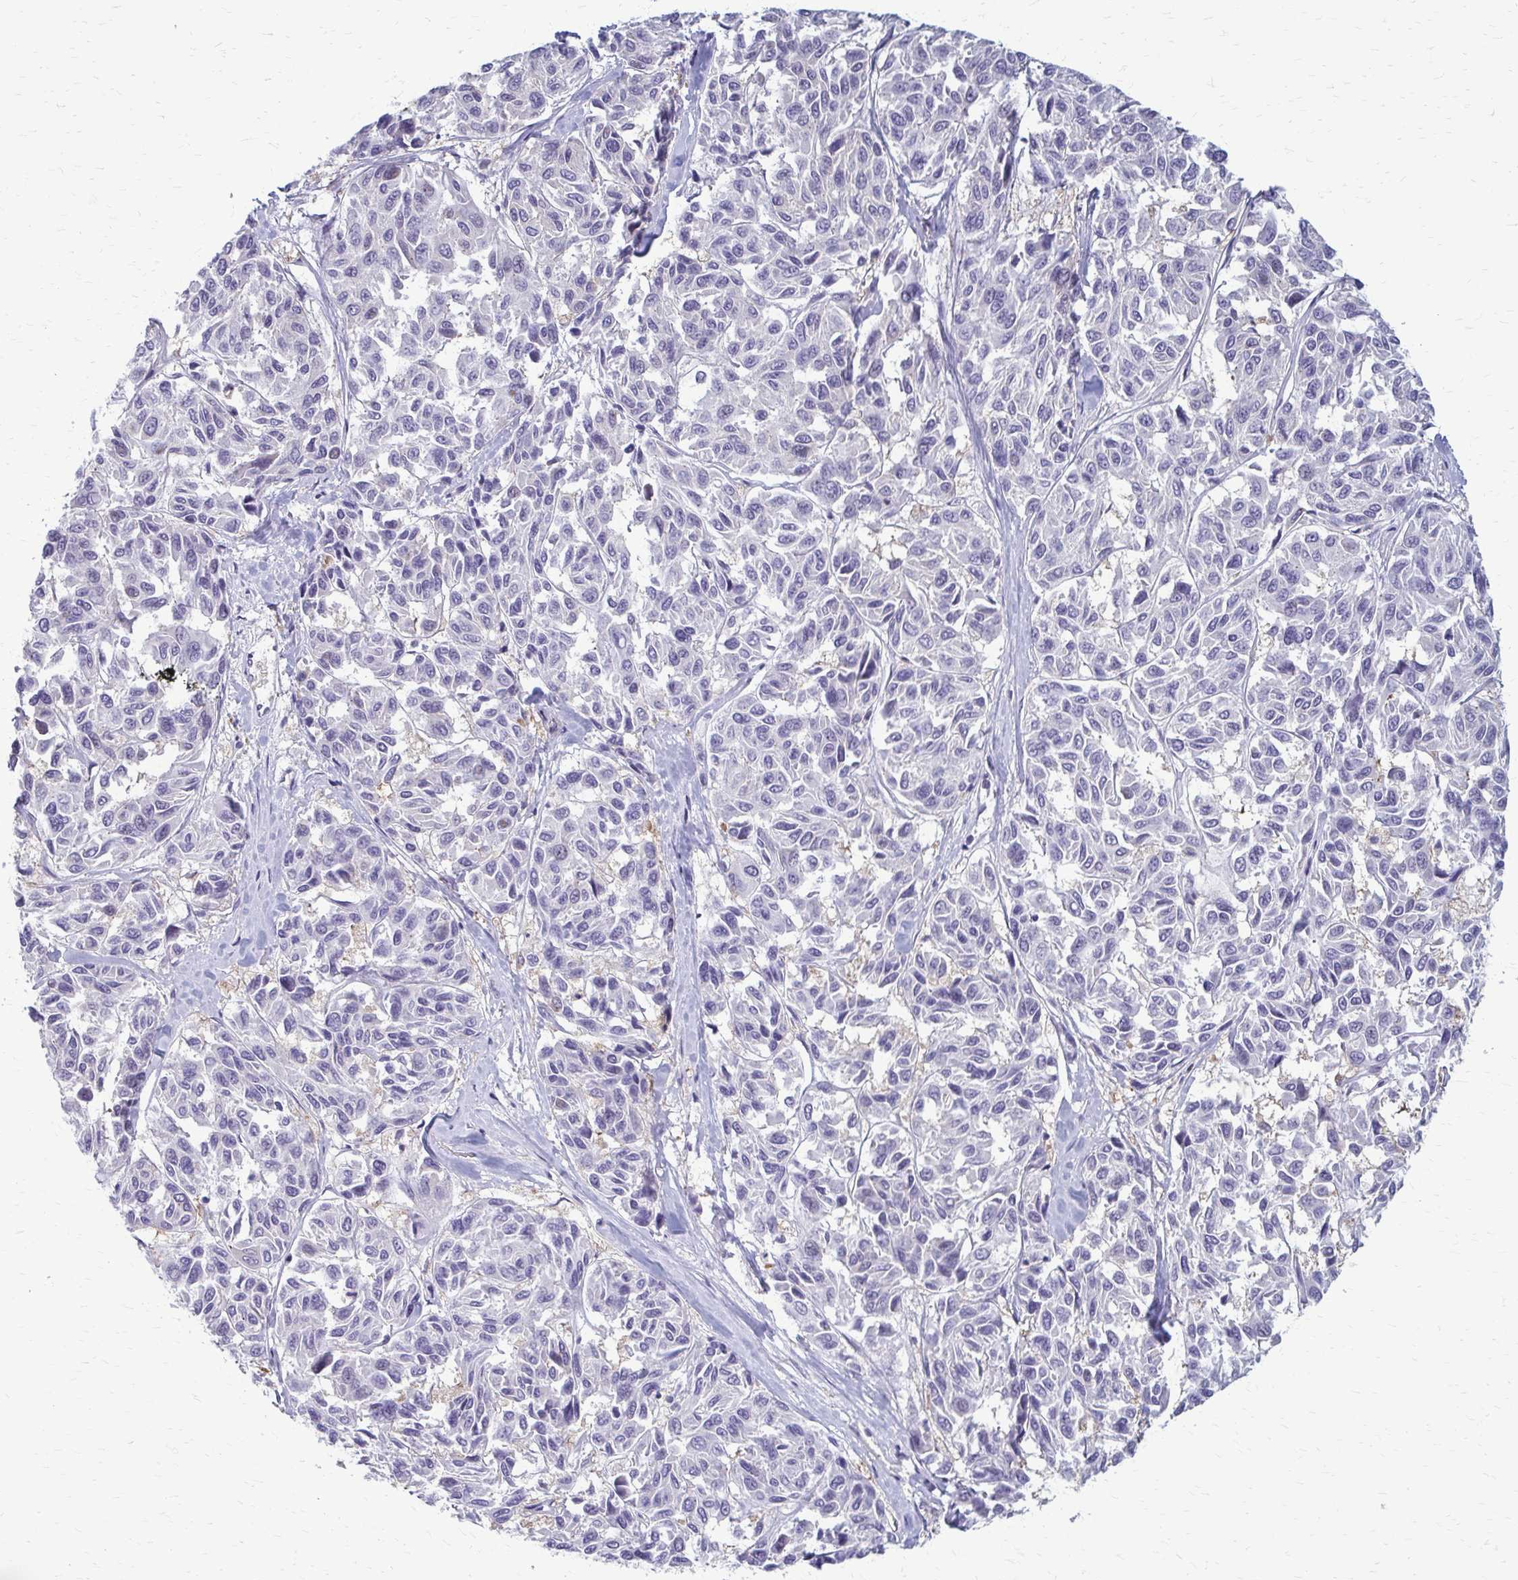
{"staining": {"intensity": "negative", "quantity": "none", "location": "none"}, "tissue": "melanoma", "cell_type": "Tumor cells", "image_type": "cancer", "snomed": [{"axis": "morphology", "description": "Malignant melanoma, NOS"}, {"axis": "topography", "description": "Skin"}], "caption": "Immunohistochemical staining of human melanoma reveals no significant positivity in tumor cells.", "gene": "DEPP1", "patient": {"sex": "female", "age": 66}}